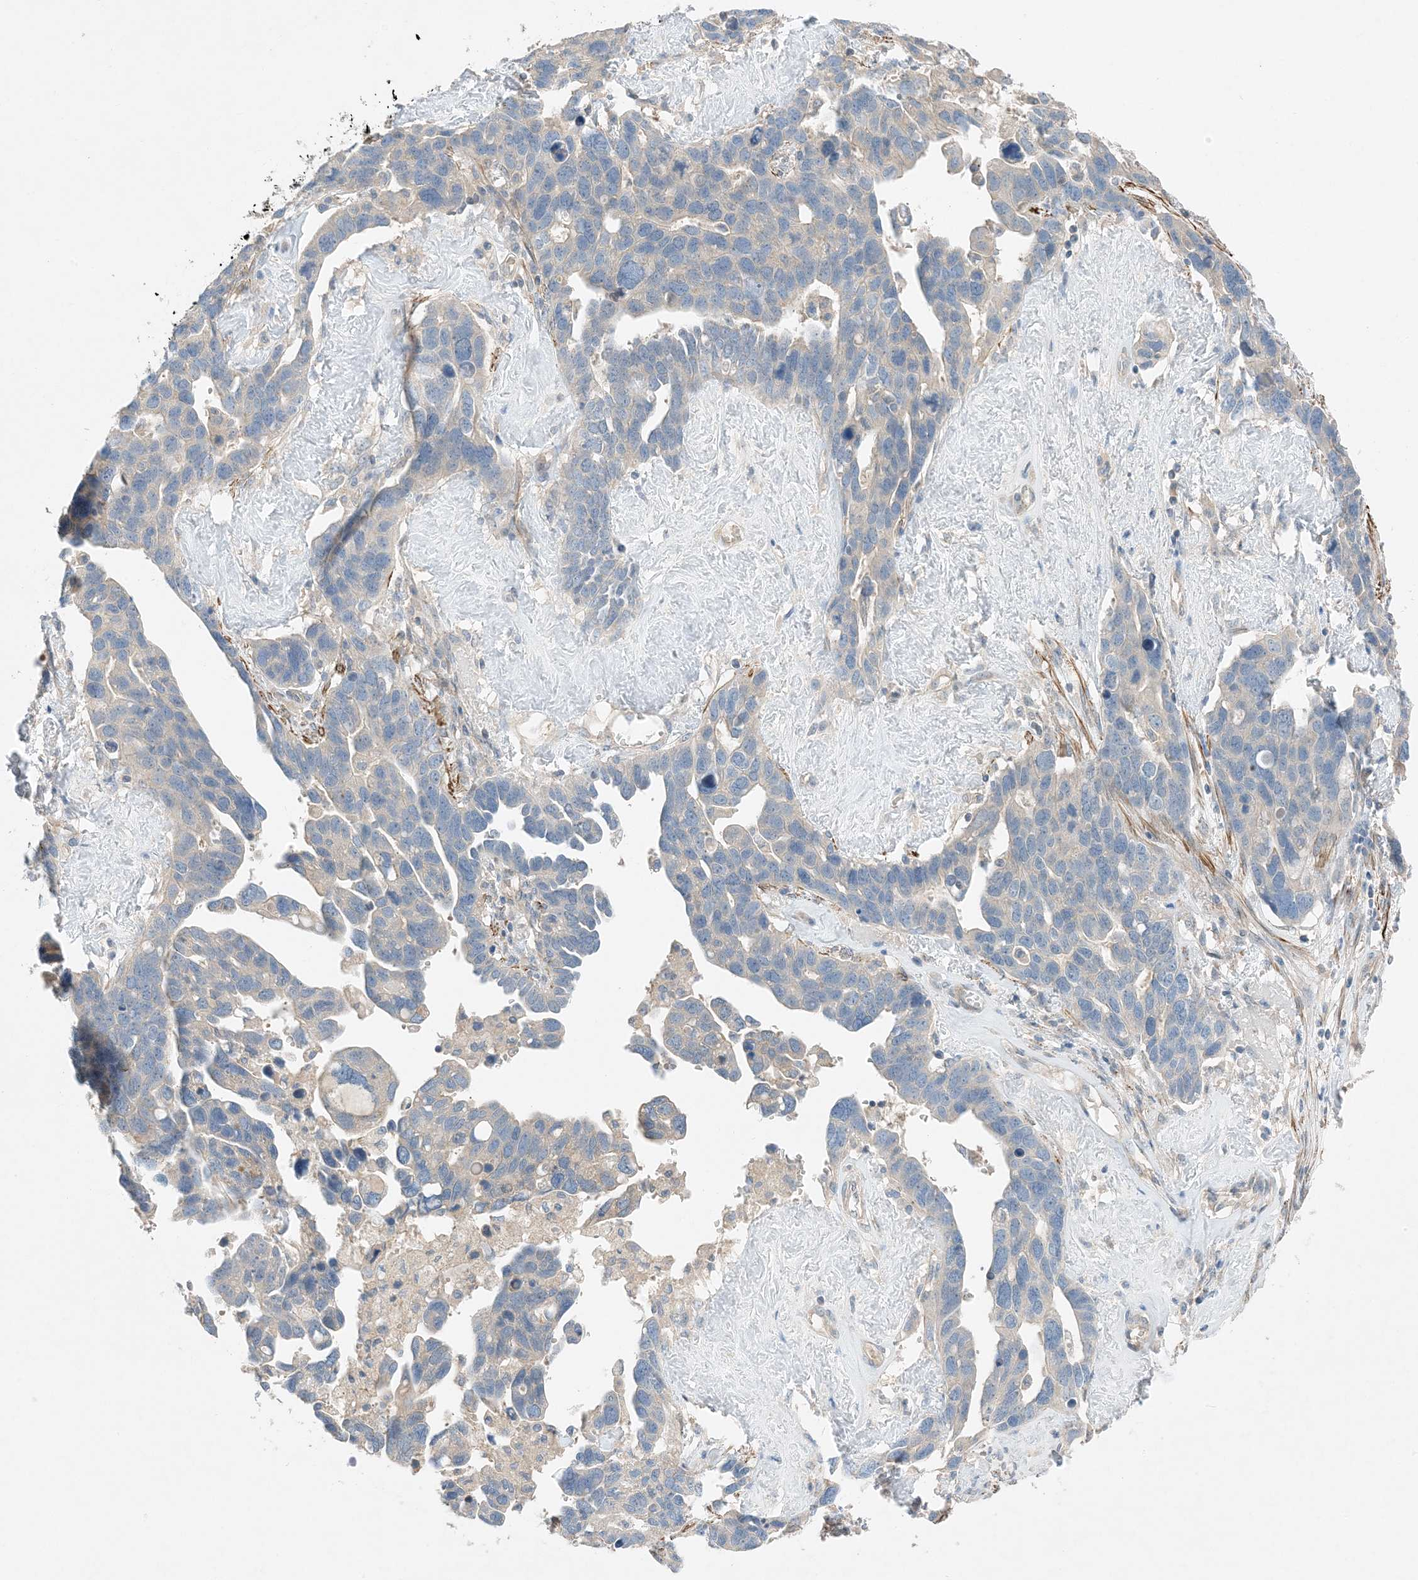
{"staining": {"intensity": "negative", "quantity": "none", "location": "none"}, "tissue": "ovarian cancer", "cell_type": "Tumor cells", "image_type": "cancer", "snomed": [{"axis": "morphology", "description": "Cystadenocarcinoma, serous, NOS"}, {"axis": "topography", "description": "Ovary"}], "caption": "IHC photomicrograph of neoplastic tissue: serous cystadenocarcinoma (ovarian) stained with DAB (3,3'-diaminobenzidine) shows no significant protein staining in tumor cells.", "gene": "KIFBP", "patient": {"sex": "female", "age": 54}}